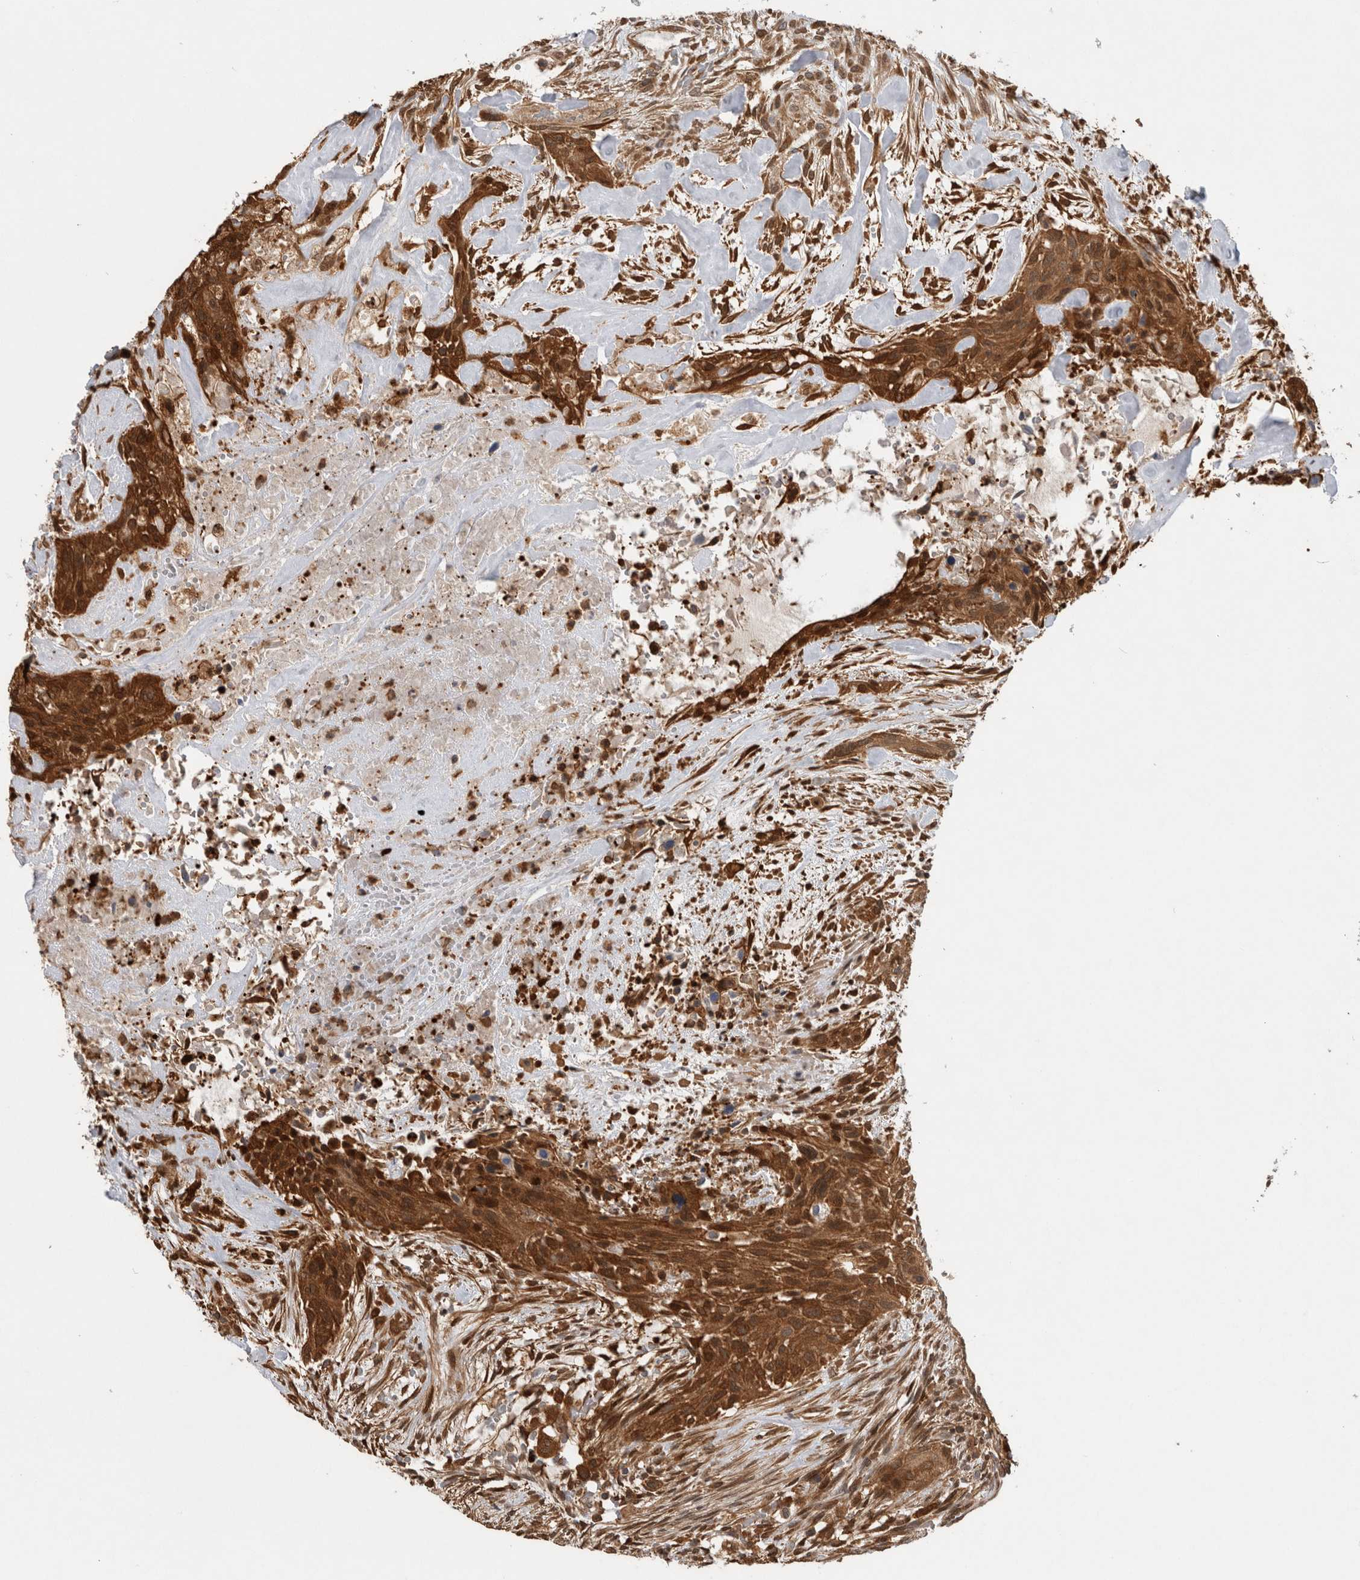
{"staining": {"intensity": "strong", "quantity": ">75%", "location": "cytoplasmic/membranous,nuclear"}, "tissue": "urothelial cancer", "cell_type": "Tumor cells", "image_type": "cancer", "snomed": [{"axis": "morphology", "description": "Urothelial carcinoma, High grade"}, {"axis": "topography", "description": "Urinary bladder"}], "caption": "An IHC image of tumor tissue is shown. Protein staining in brown shows strong cytoplasmic/membranous and nuclear positivity in urothelial carcinoma (high-grade) within tumor cells. Using DAB (3,3'-diaminobenzidine) (brown) and hematoxylin (blue) stains, captured at high magnification using brightfield microscopy.", "gene": "ASTN2", "patient": {"sex": "male", "age": 35}}